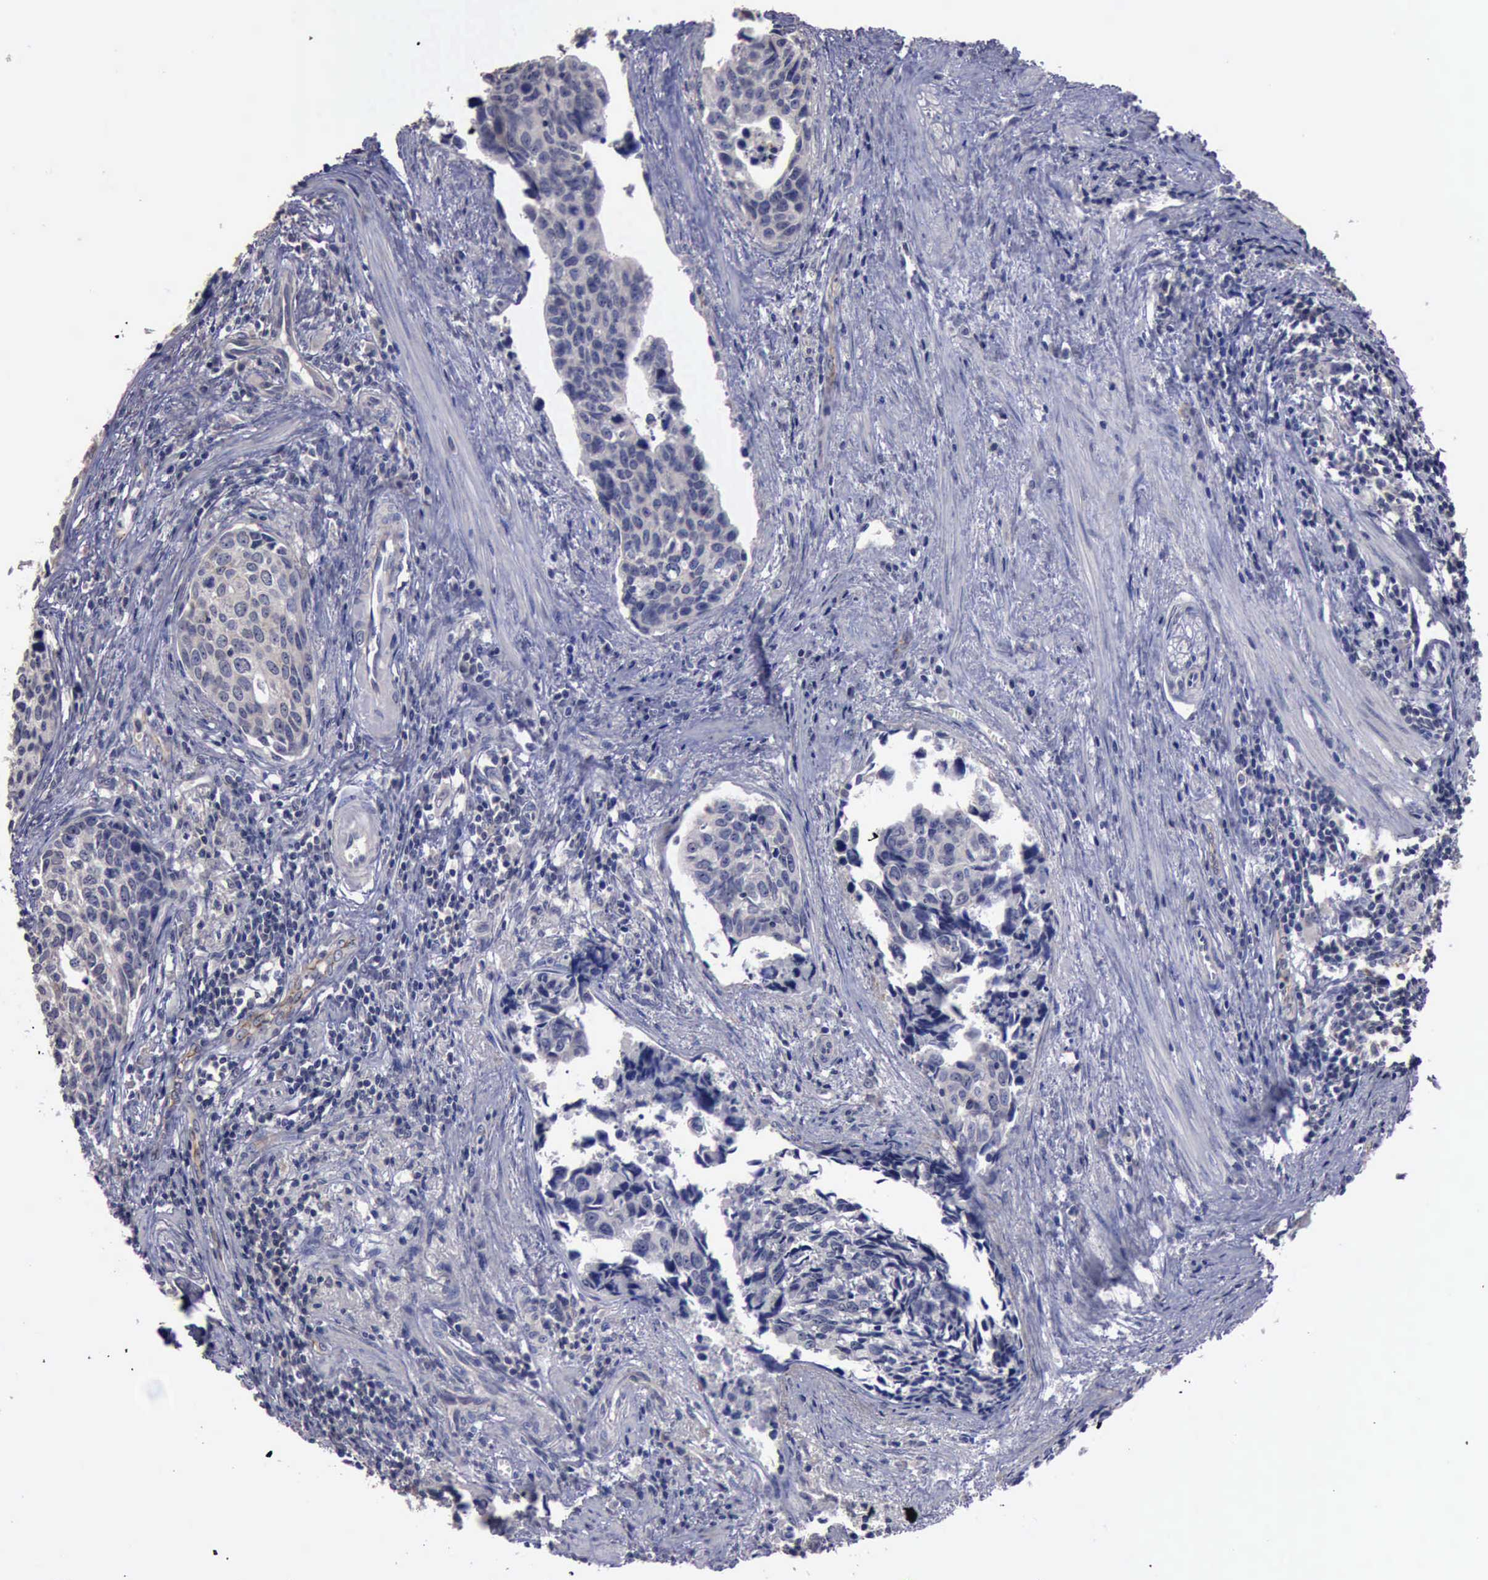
{"staining": {"intensity": "negative", "quantity": "none", "location": "none"}, "tissue": "urothelial cancer", "cell_type": "Tumor cells", "image_type": "cancer", "snomed": [{"axis": "morphology", "description": "Urothelial carcinoma, High grade"}, {"axis": "topography", "description": "Urinary bladder"}], "caption": "A photomicrograph of urothelial cancer stained for a protein displays no brown staining in tumor cells.", "gene": "CRKL", "patient": {"sex": "male", "age": 81}}